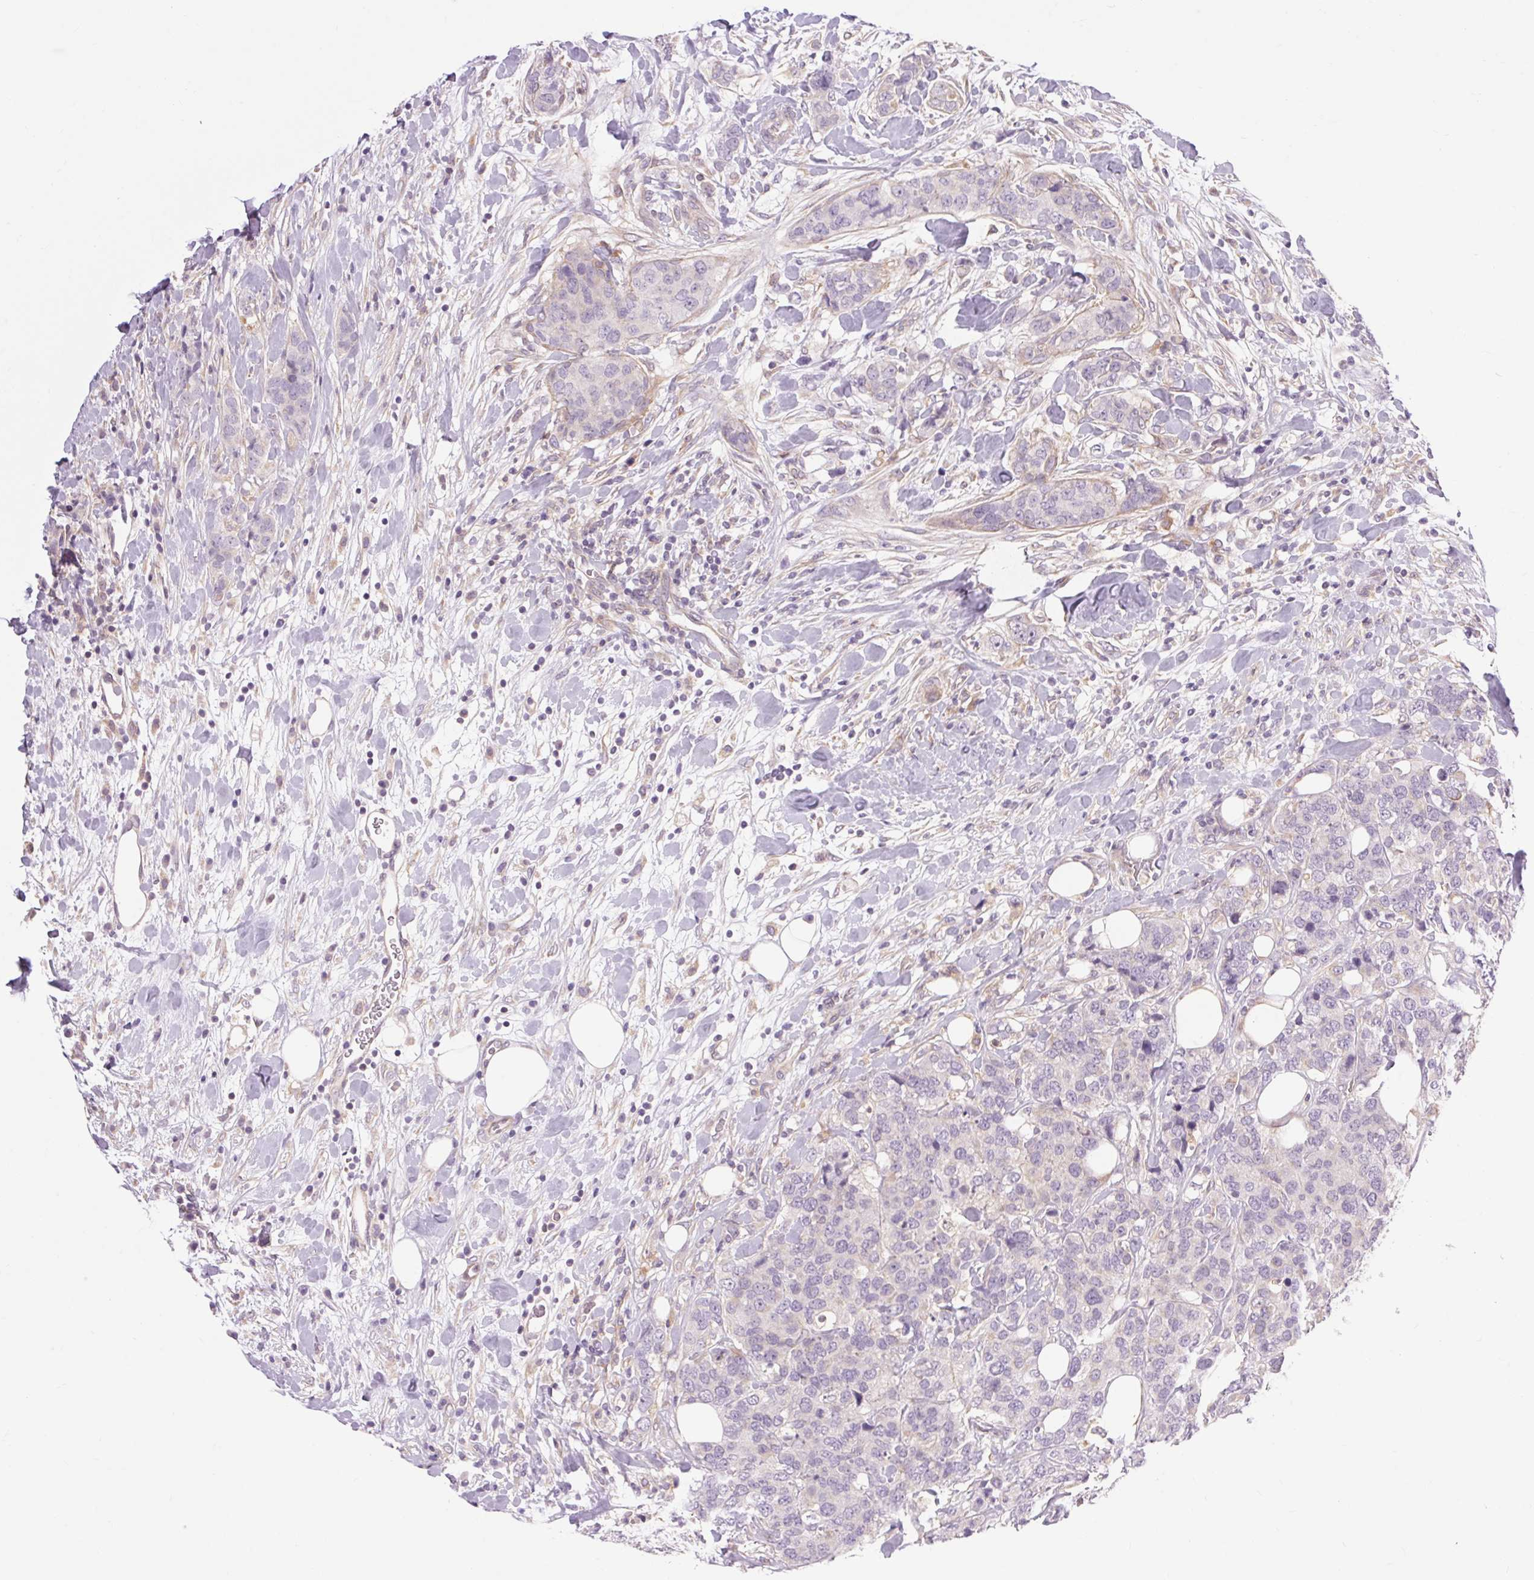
{"staining": {"intensity": "negative", "quantity": "none", "location": "none"}, "tissue": "breast cancer", "cell_type": "Tumor cells", "image_type": "cancer", "snomed": [{"axis": "morphology", "description": "Lobular carcinoma"}, {"axis": "topography", "description": "Breast"}], "caption": "IHC micrograph of neoplastic tissue: breast cancer stained with DAB (3,3'-diaminobenzidine) exhibits no significant protein positivity in tumor cells.", "gene": "TM6SF1", "patient": {"sex": "female", "age": 59}}